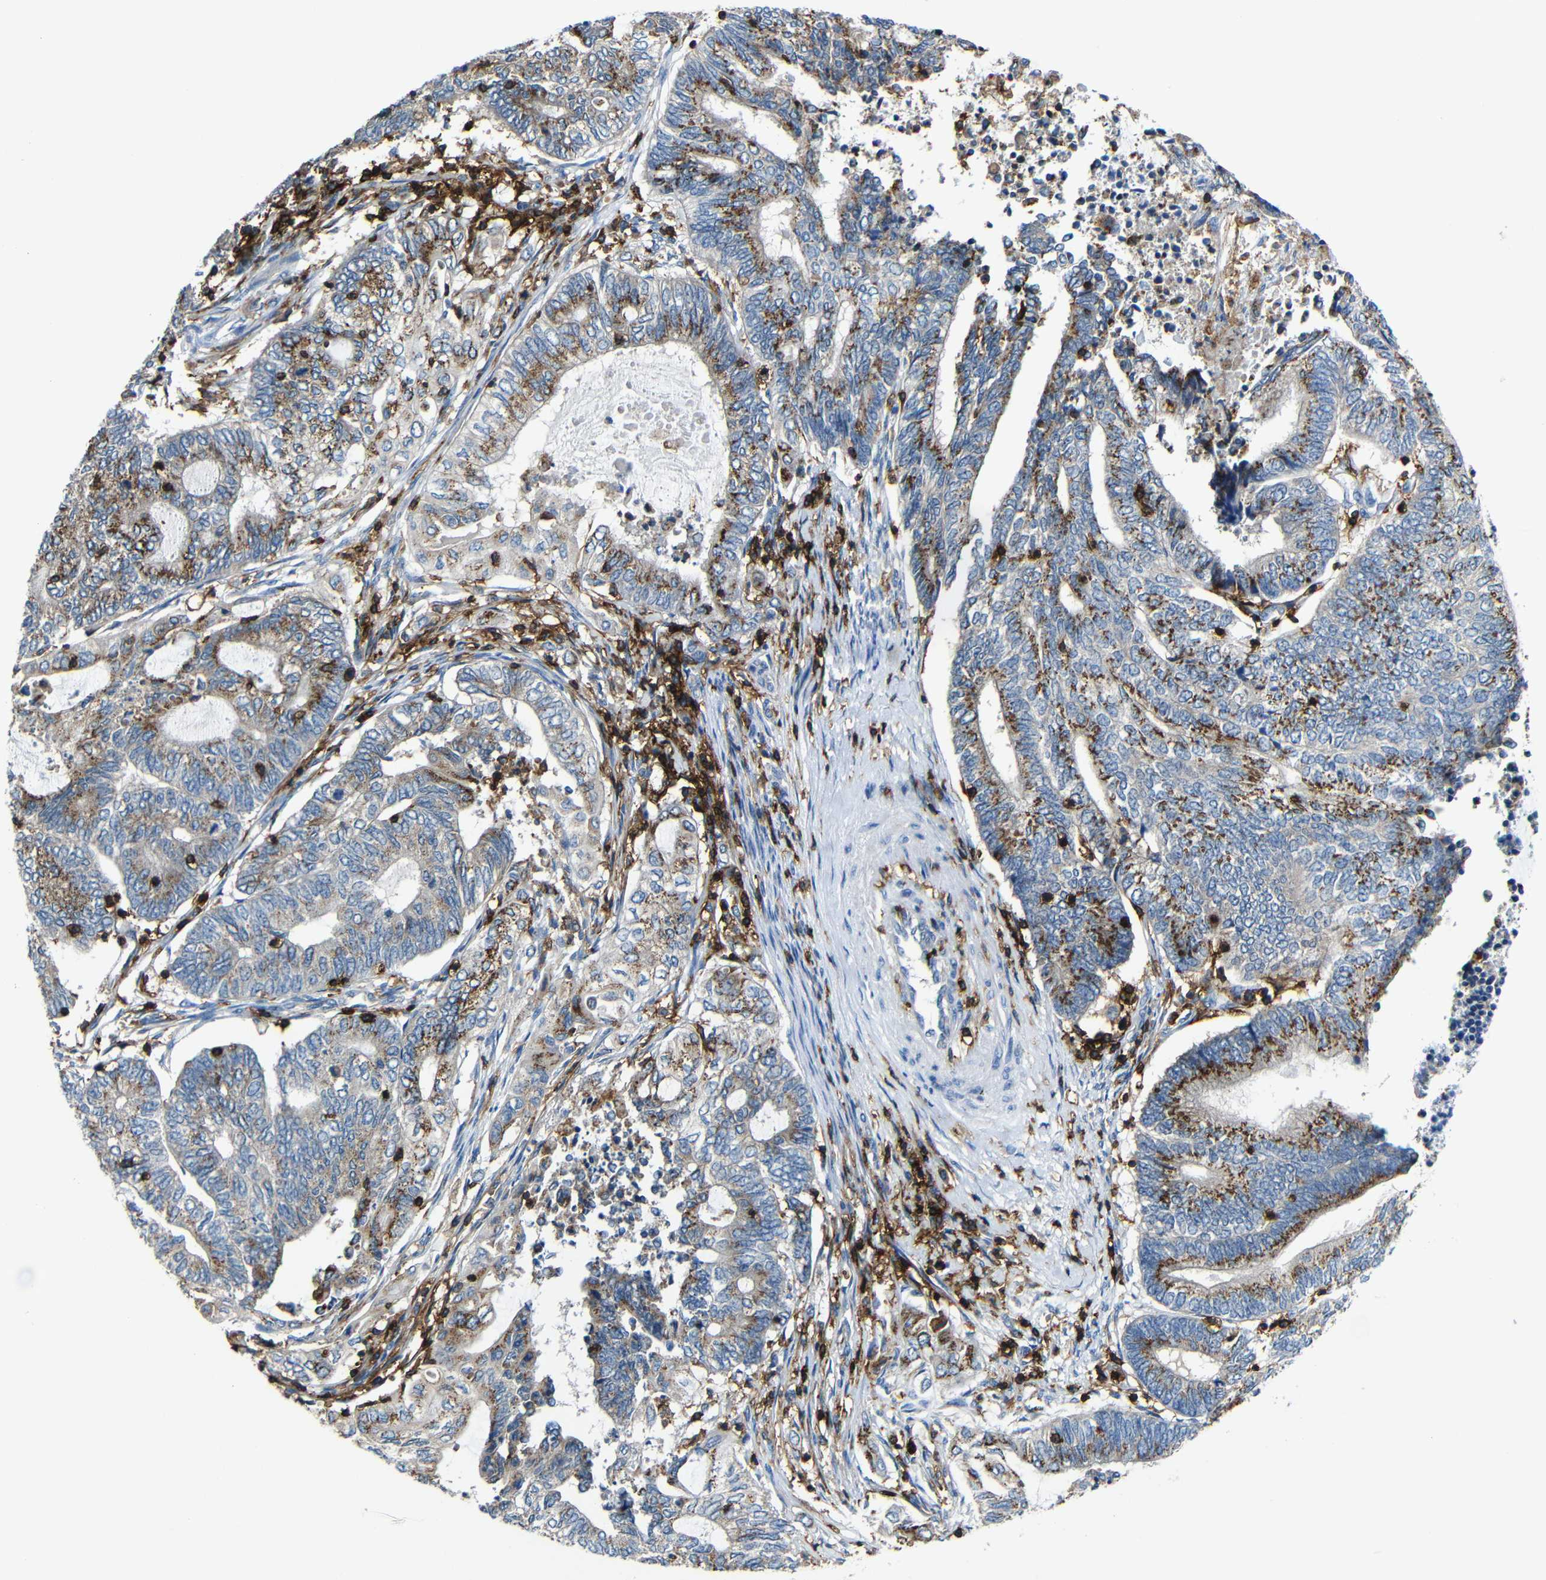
{"staining": {"intensity": "moderate", "quantity": ">75%", "location": "cytoplasmic/membranous"}, "tissue": "endometrial cancer", "cell_type": "Tumor cells", "image_type": "cancer", "snomed": [{"axis": "morphology", "description": "Adenocarcinoma, NOS"}, {"axis": "topography", "description": "Uterus"}, {"axis": "topography", "description": "Endometrium"}], "caption": "Tumor cells demonstrate medium levels of moderate cytoplasmic/membranous expression in about >75% of cells in endometrial adenocarcinoma. (DAB (3,3'-diaminobenzidine) = brown stain, brightfield microscopy at high magnification).", "gene": "P2RY12", "patient": {"sex": "female", "age": 70}}